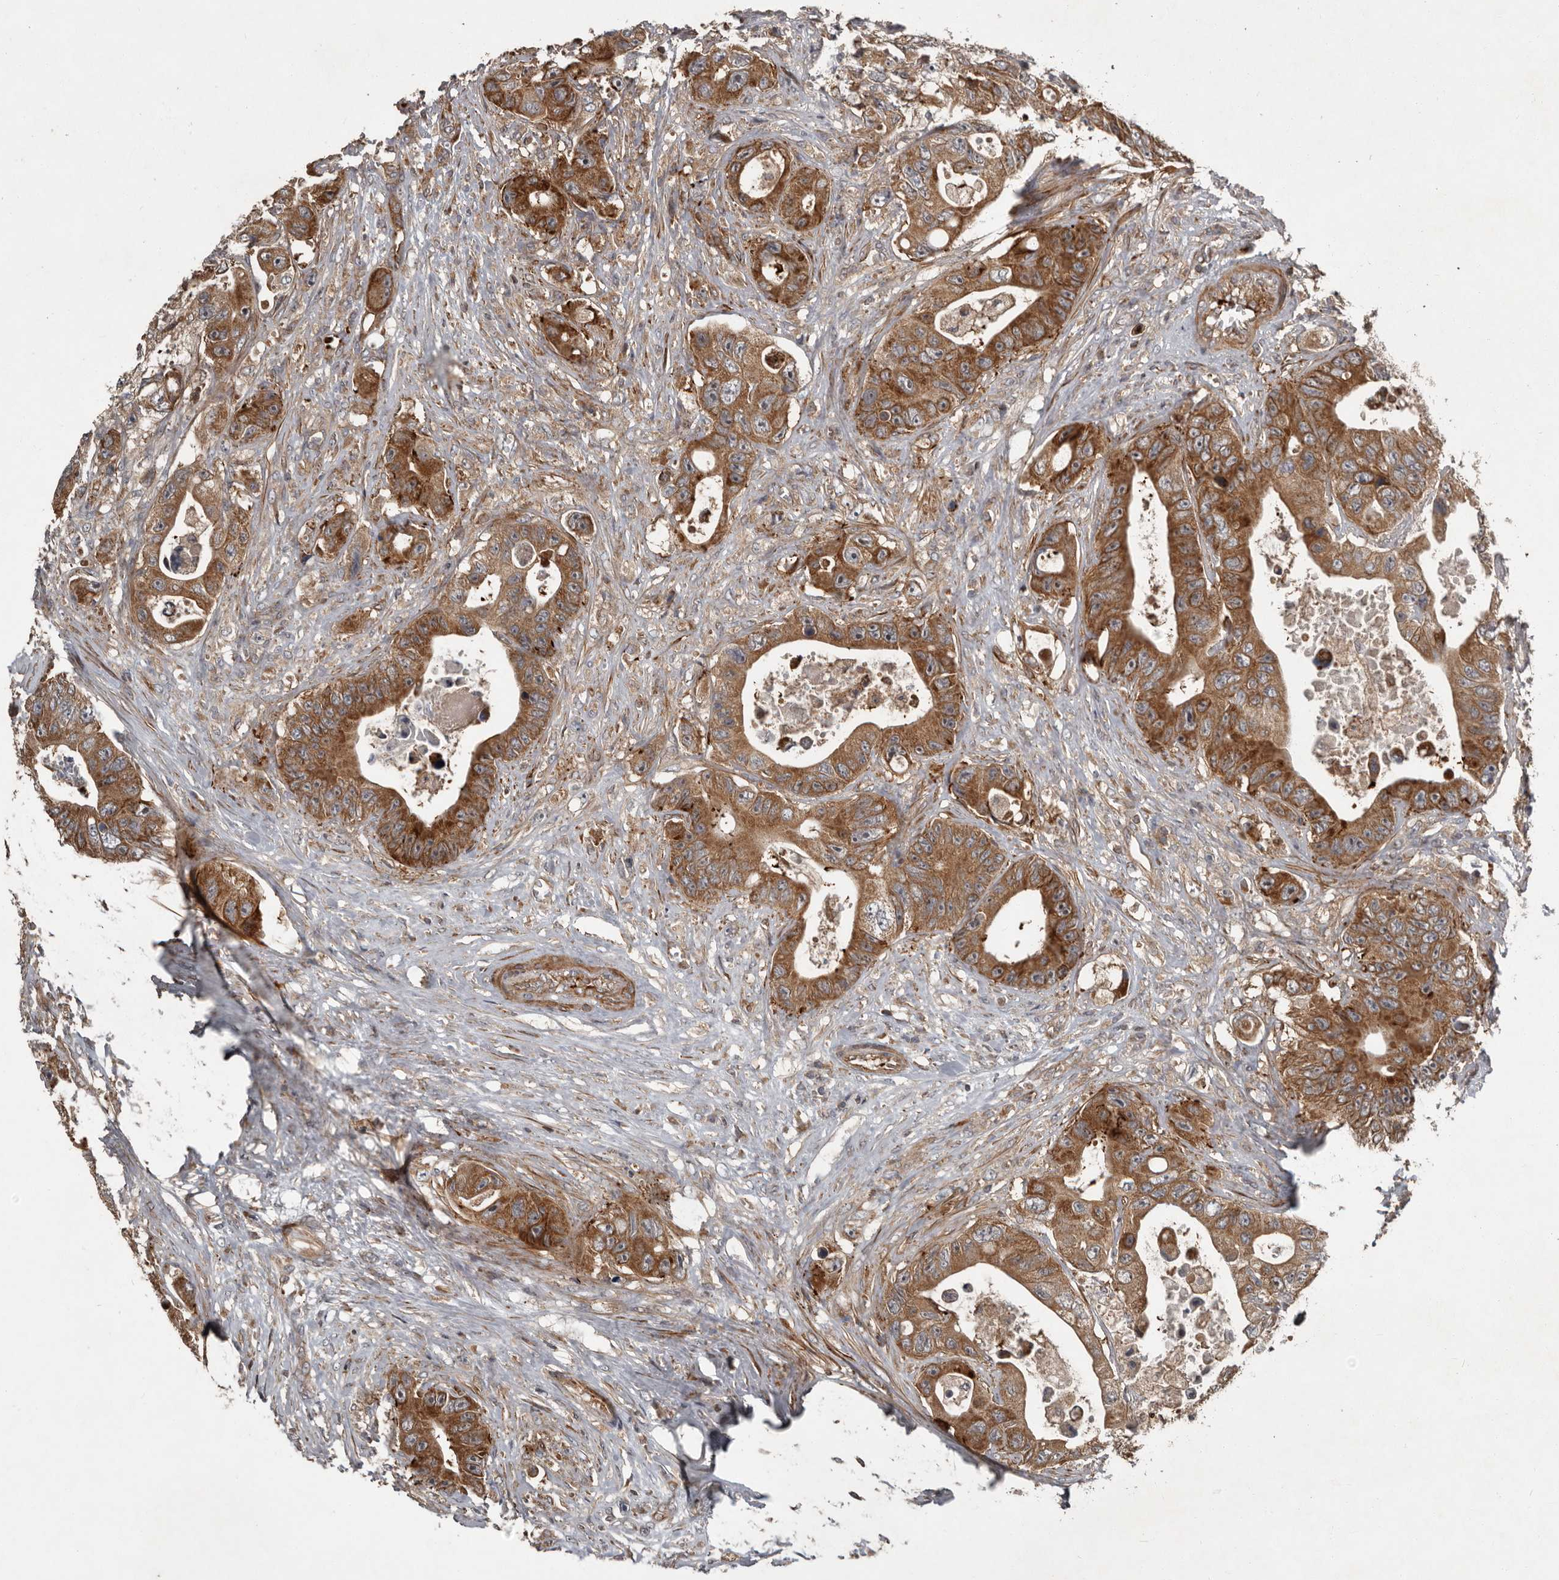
{"staining": {"intensity": "moderate", "quantity": ">75%", "location": "cytoplasmic/membranous"}, "tissue": "colorectal cancer", "cell_type": "Tumor cells", "image_type": "cancer", "snomed": [{"axis": "morphology", "description": "Adenocarcinoma, NOS"}, {"axis": "topography", "description": "Colon"}], "caption": "Human colorectal cancer (adenocarcinoma) stained with a protein marker shows moderate staining in tumor cells.", "gene": "FBXO31", "patient": {"sex": "female", "age": 46}}